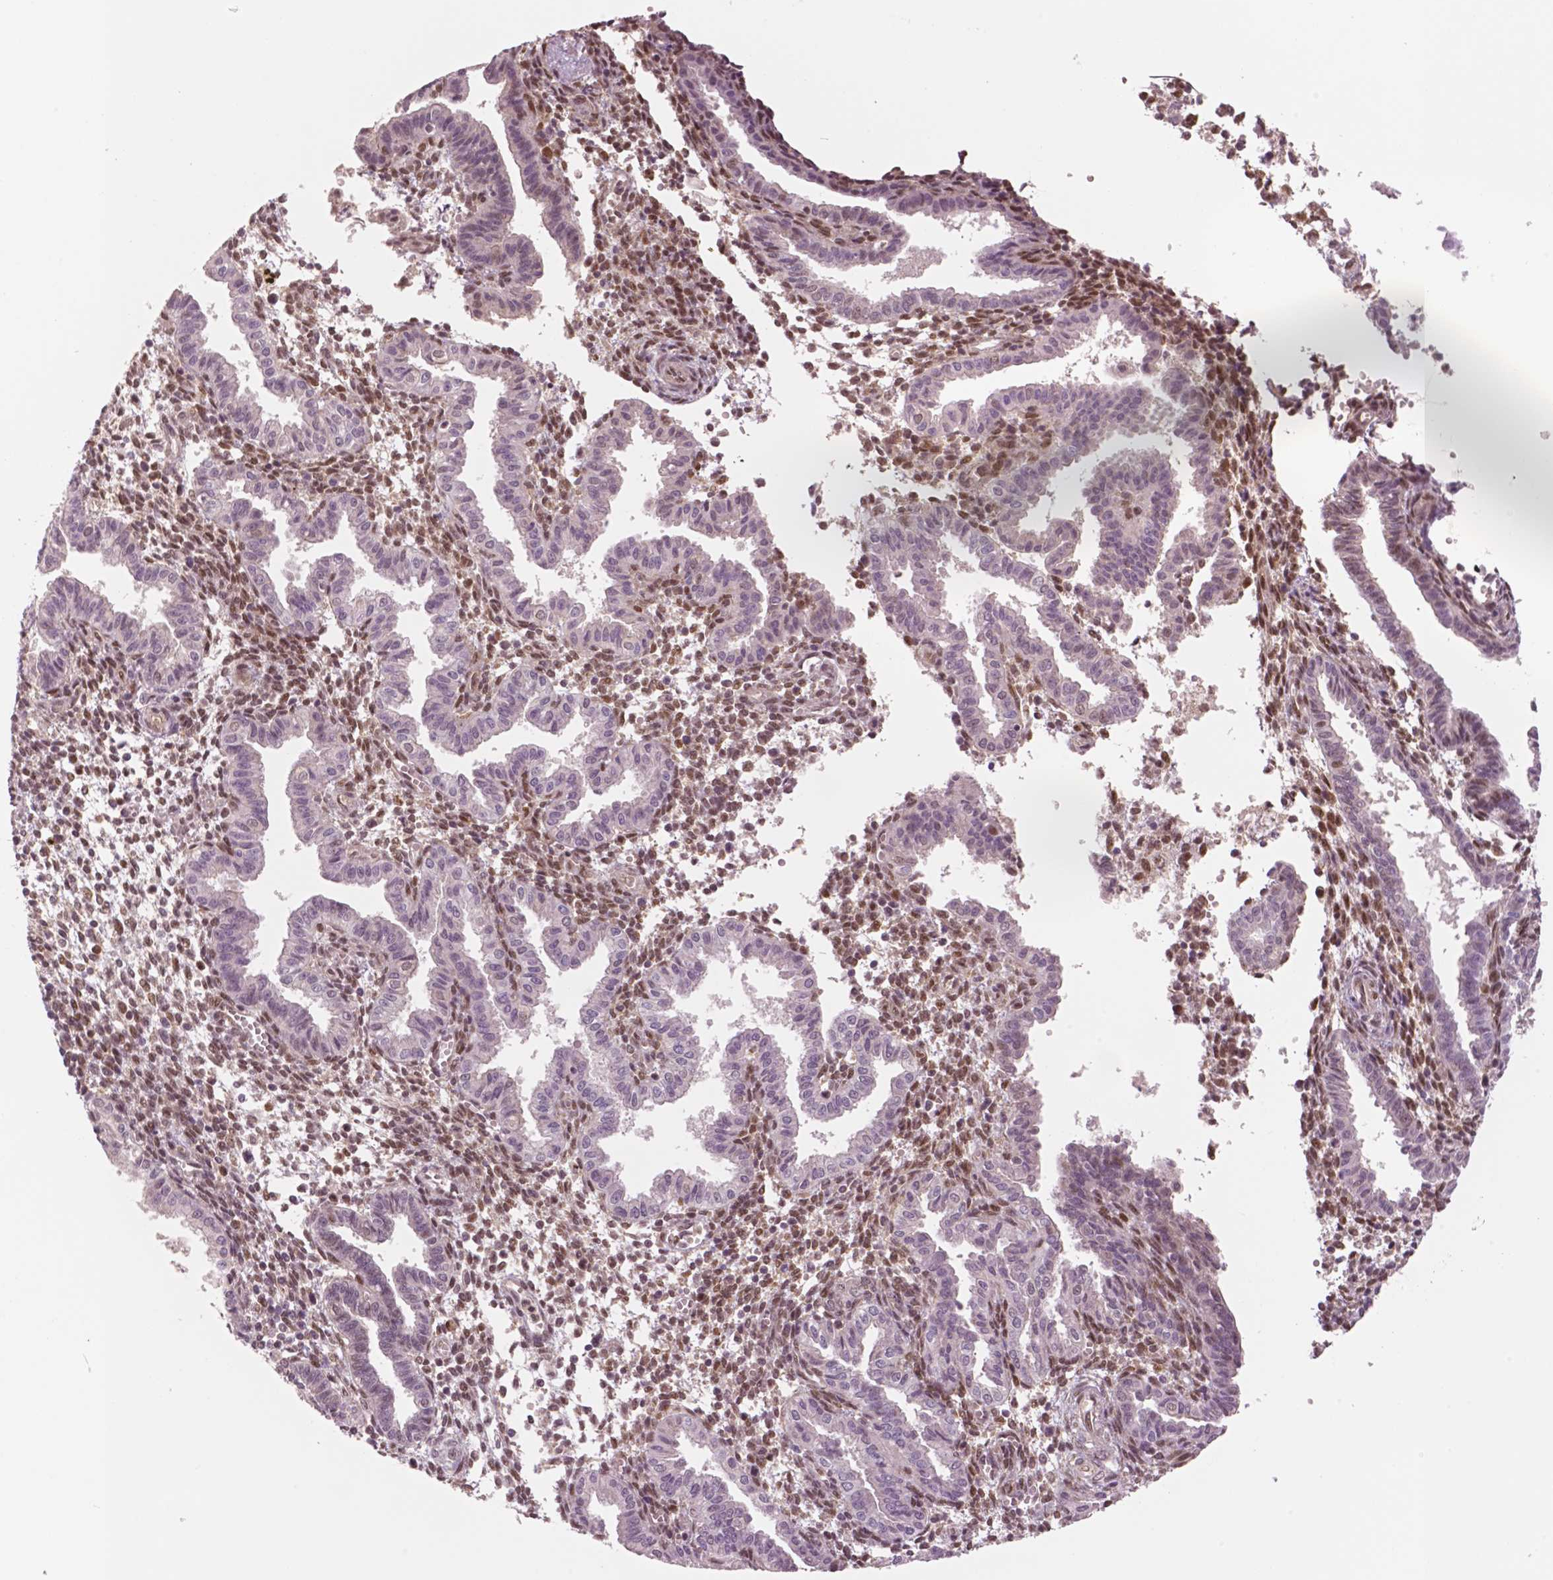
{"staining": {"intensity": "negative", "quantity": "none", "location": "none"}, "tissue": "endometrium", "cell_type": "Cells in endometrial stroma", "image_type": "normal", "snomed": [{"axis": "morphology", "description": "Normal tissue, NOS"}, {"axis": "topography", "description": "Endometrium"}], "caption": "Immunohistochemistry photomicrograph of benign endometrium: endometrium stained with DAB (3,3'-diaminobenzidine) exhibits no significant protein expression in cells in endometrial stroma.", "gene": "STAT3", "patient": {"sex": "female", "age": 37}}